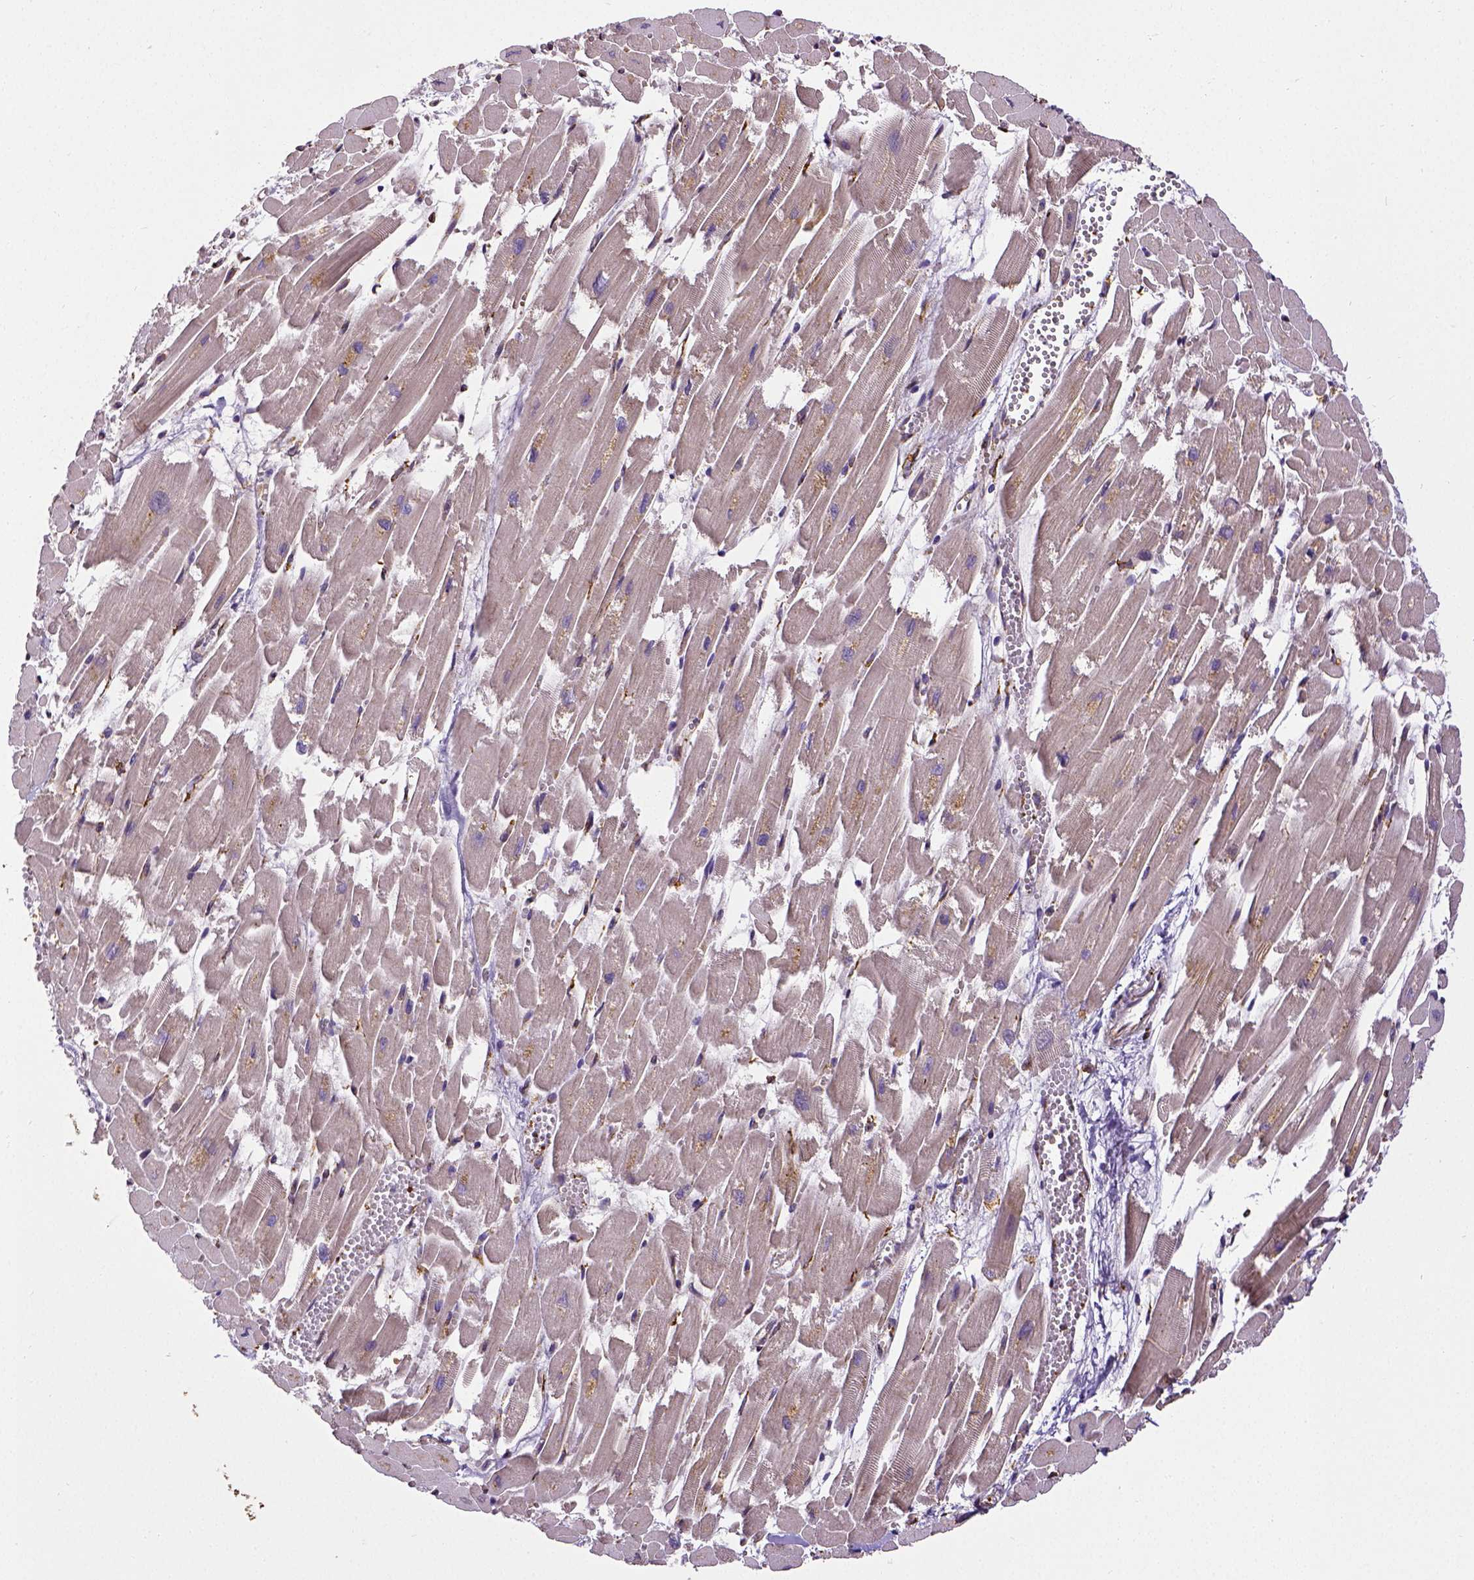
{"staining": {"intensity": "weak", "quantity": "25%-75%", "location": "cytoplasmic/membranous"}, "tissue": "heart muscle", "cell_type": "Cardiomyocytes", "image_type": "normal", "snomed": [{"axis": "morphology", "description": "Normal tissue, NOS"}, {"axis": "topography", "description": "Heart"}], "caption": "Weak cytoplasmic/membranous positivity is appreciated in about 25%-75% of cardiomyocytes in benign heart muscle. Using DAB (brown) and hematoxylin (blue) stains, captured at high magnification using brightfield microscopy.", "gene": "MTDH", "patient": {"sex": "female", "age": 52}}